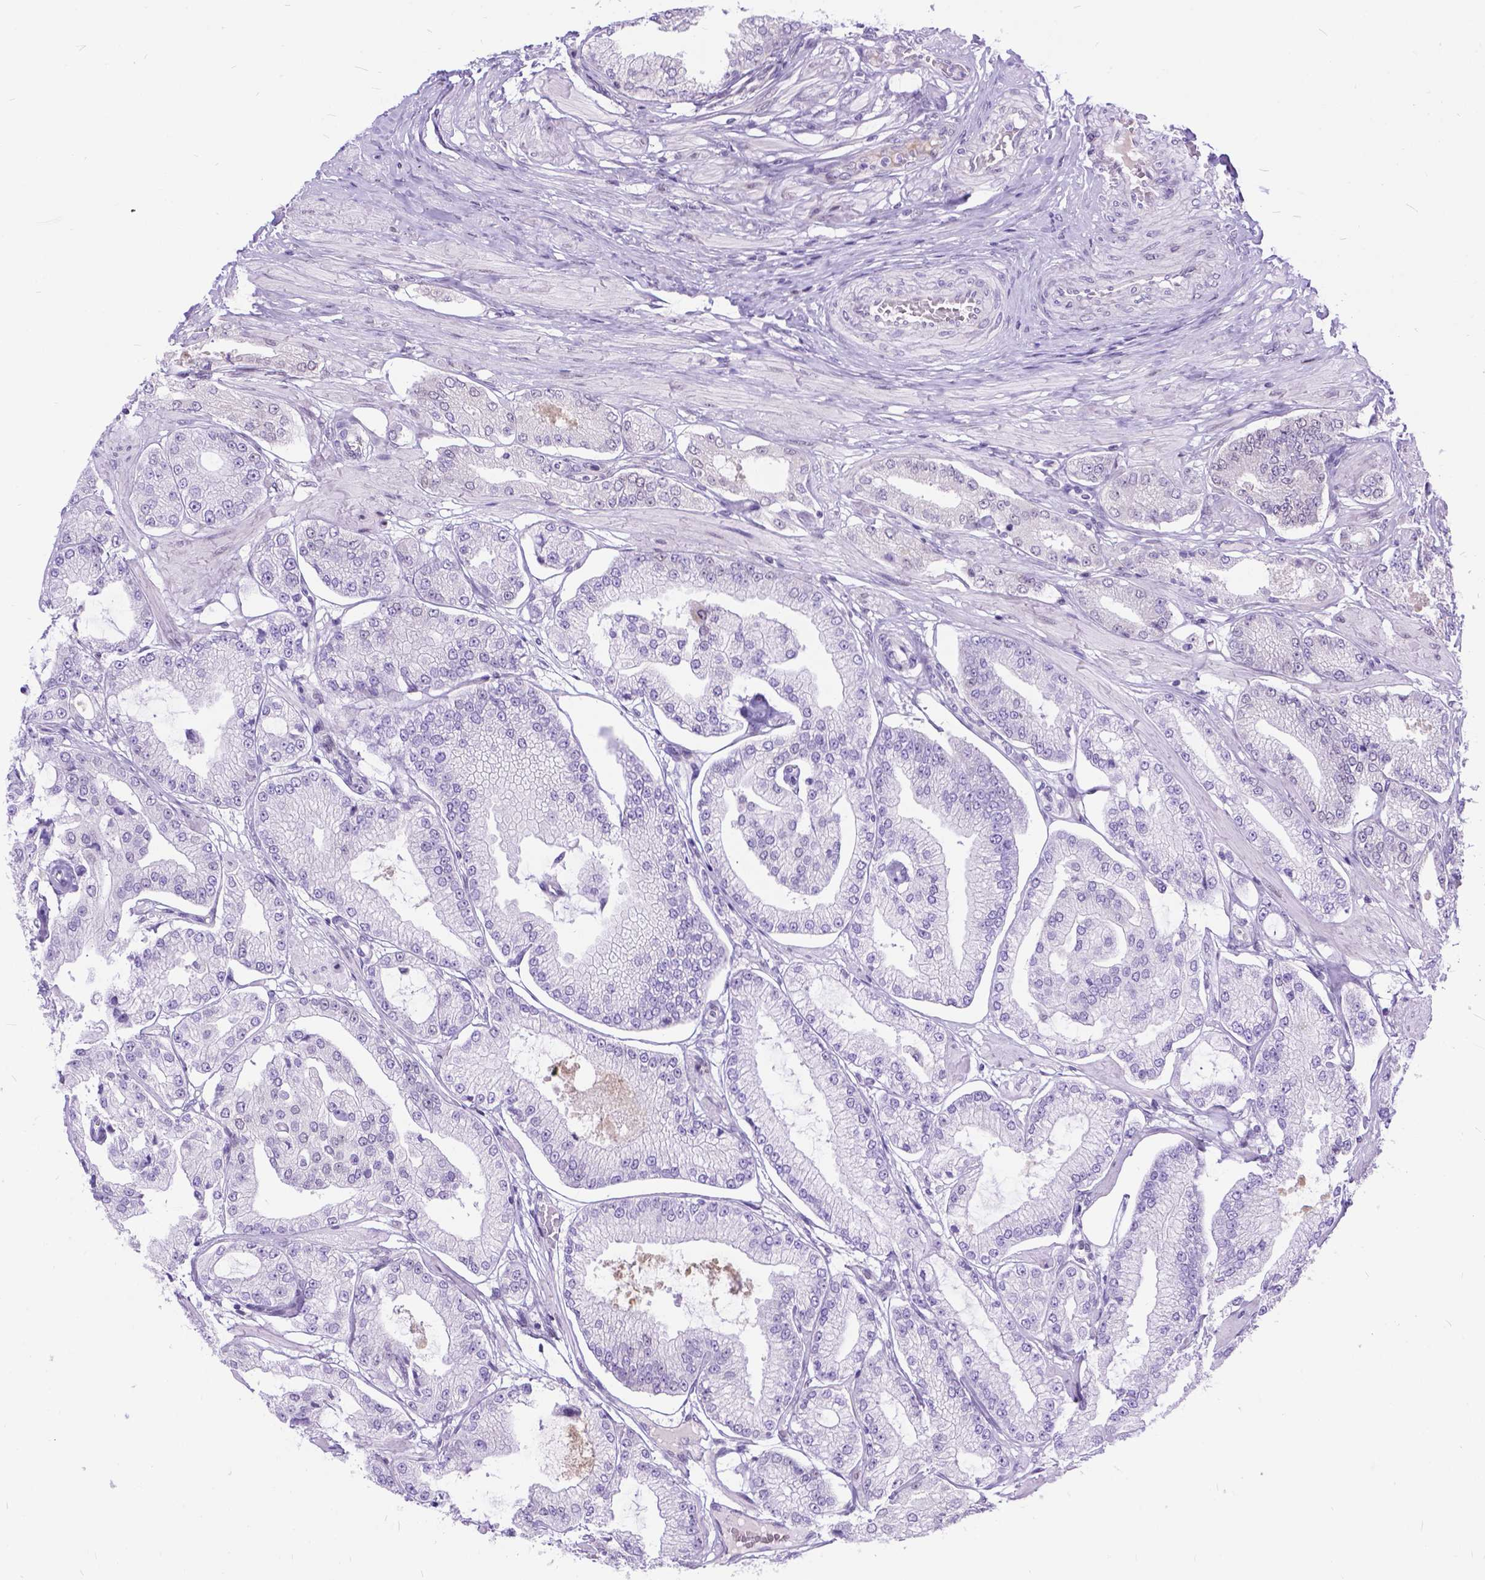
{"staining": {"intensity": "negative", "quantity": "none", "location": "none"}, "tissue": "prostate cancer", "cell_type": "Tumor cells", "image_type": "cancer", "snomed": [{"axis": "morphology", "description": "Adenocarcinoma, Low grade"}, {"axis": "topography", "description": "Prostate"}], "caption": "Immunohistochemistry image of neoplastic tissue: prostate cancer (adenocarcinoma (low-grade)) stained with DAB demonstrates no significant protein expression in tumor cells.", "gene": "FAM124B", "patient": {"sex": "male", "age": 55}}